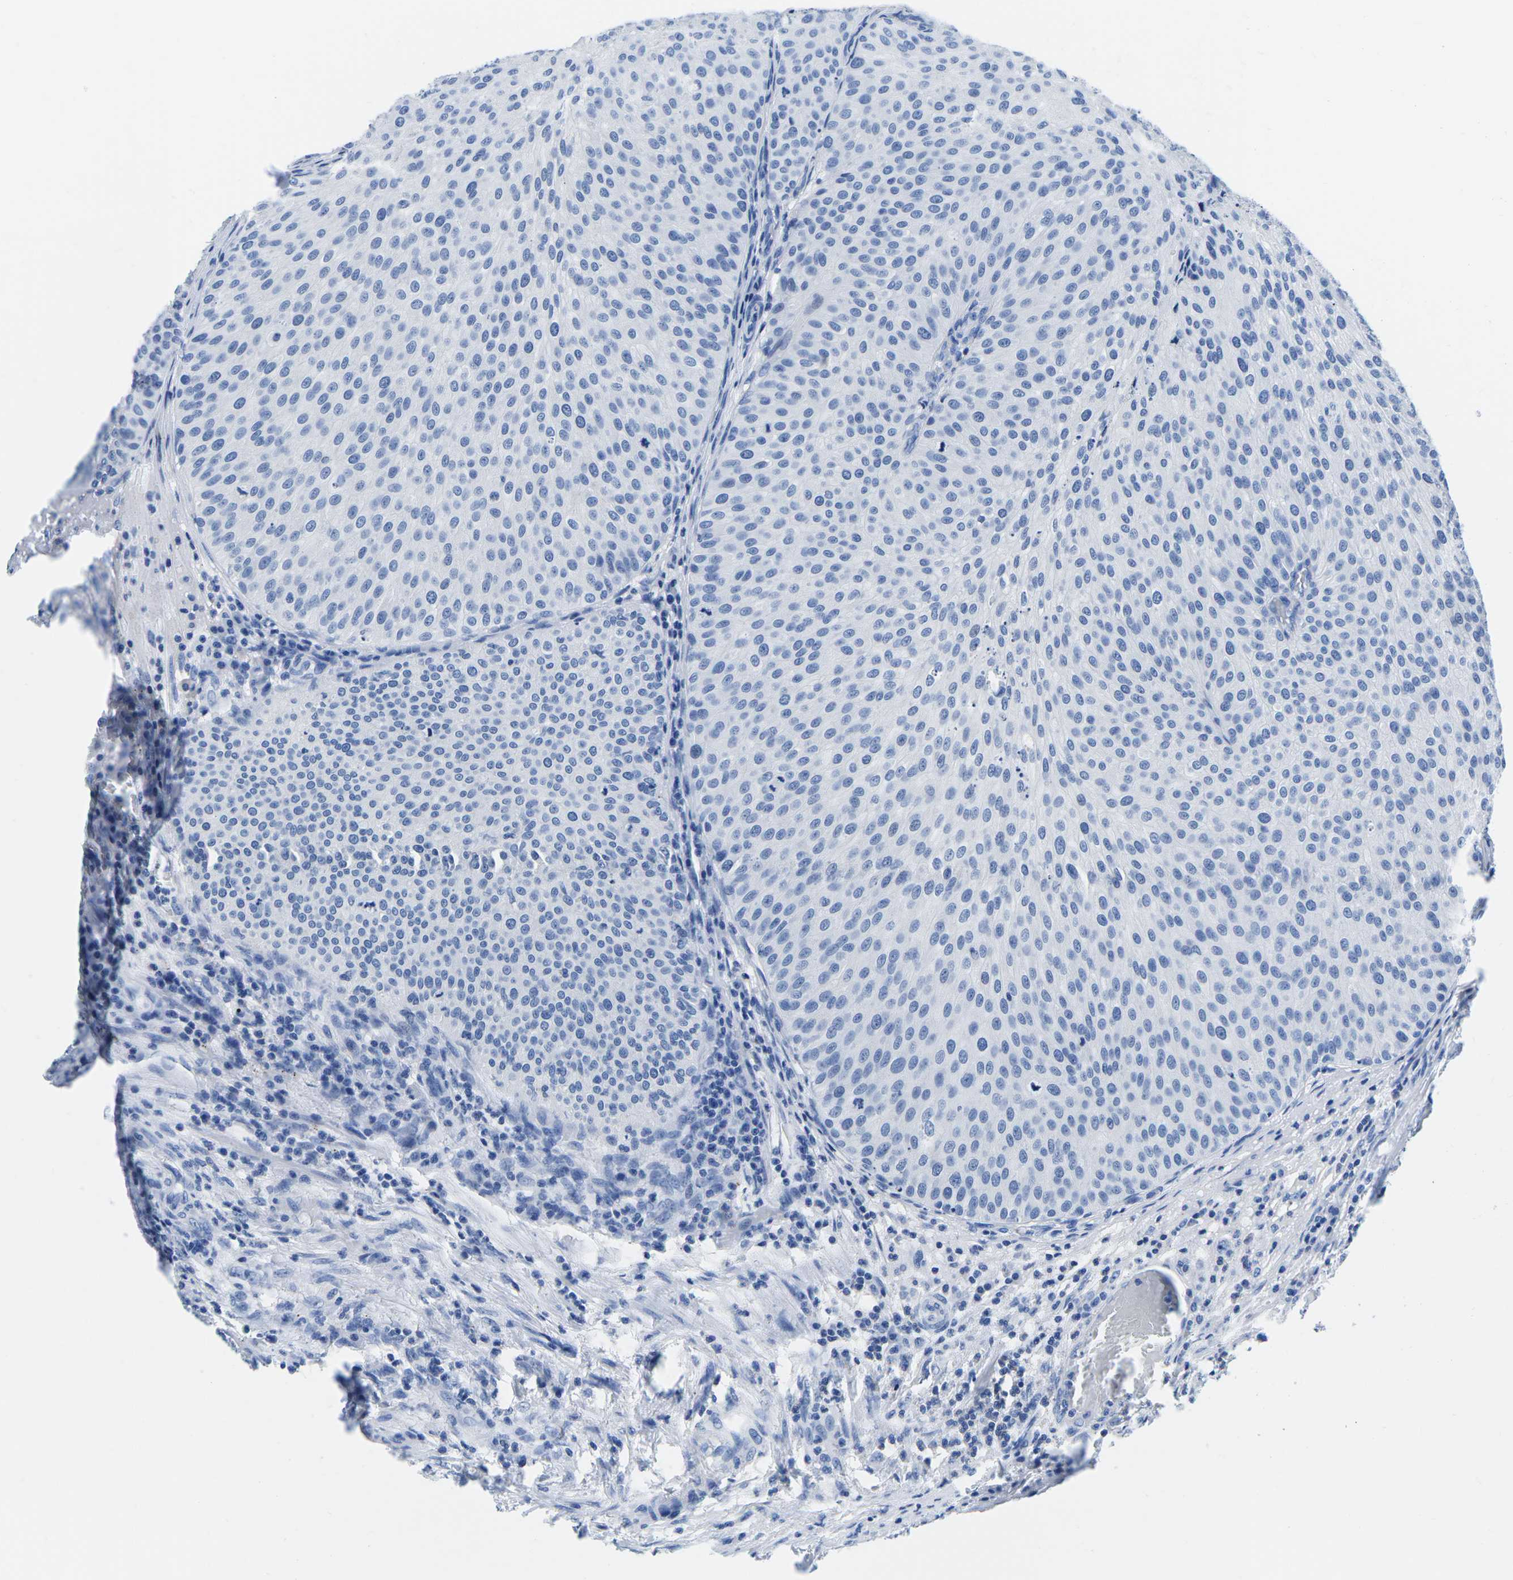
{"staining": {"intensity": "negative", "quantity": "none", "location": "none"}, "tissue": "urothelial cancer", "cell_type": "Tumor cells", "image_type": "cancer", "snomed": [{"axis": "morphology", "description": "Urothelial carcinoma, Low grade"}, {"axis": "topography", "description": "Smooth muscle"}, {"axis": "topography", "description": "Urinary bladder"}], "caption": "IHC of urothelial cancer displays no expression in tumor cells.", "gene": "CYP1A2", "patient": {"sex": "male", "age": 60}}